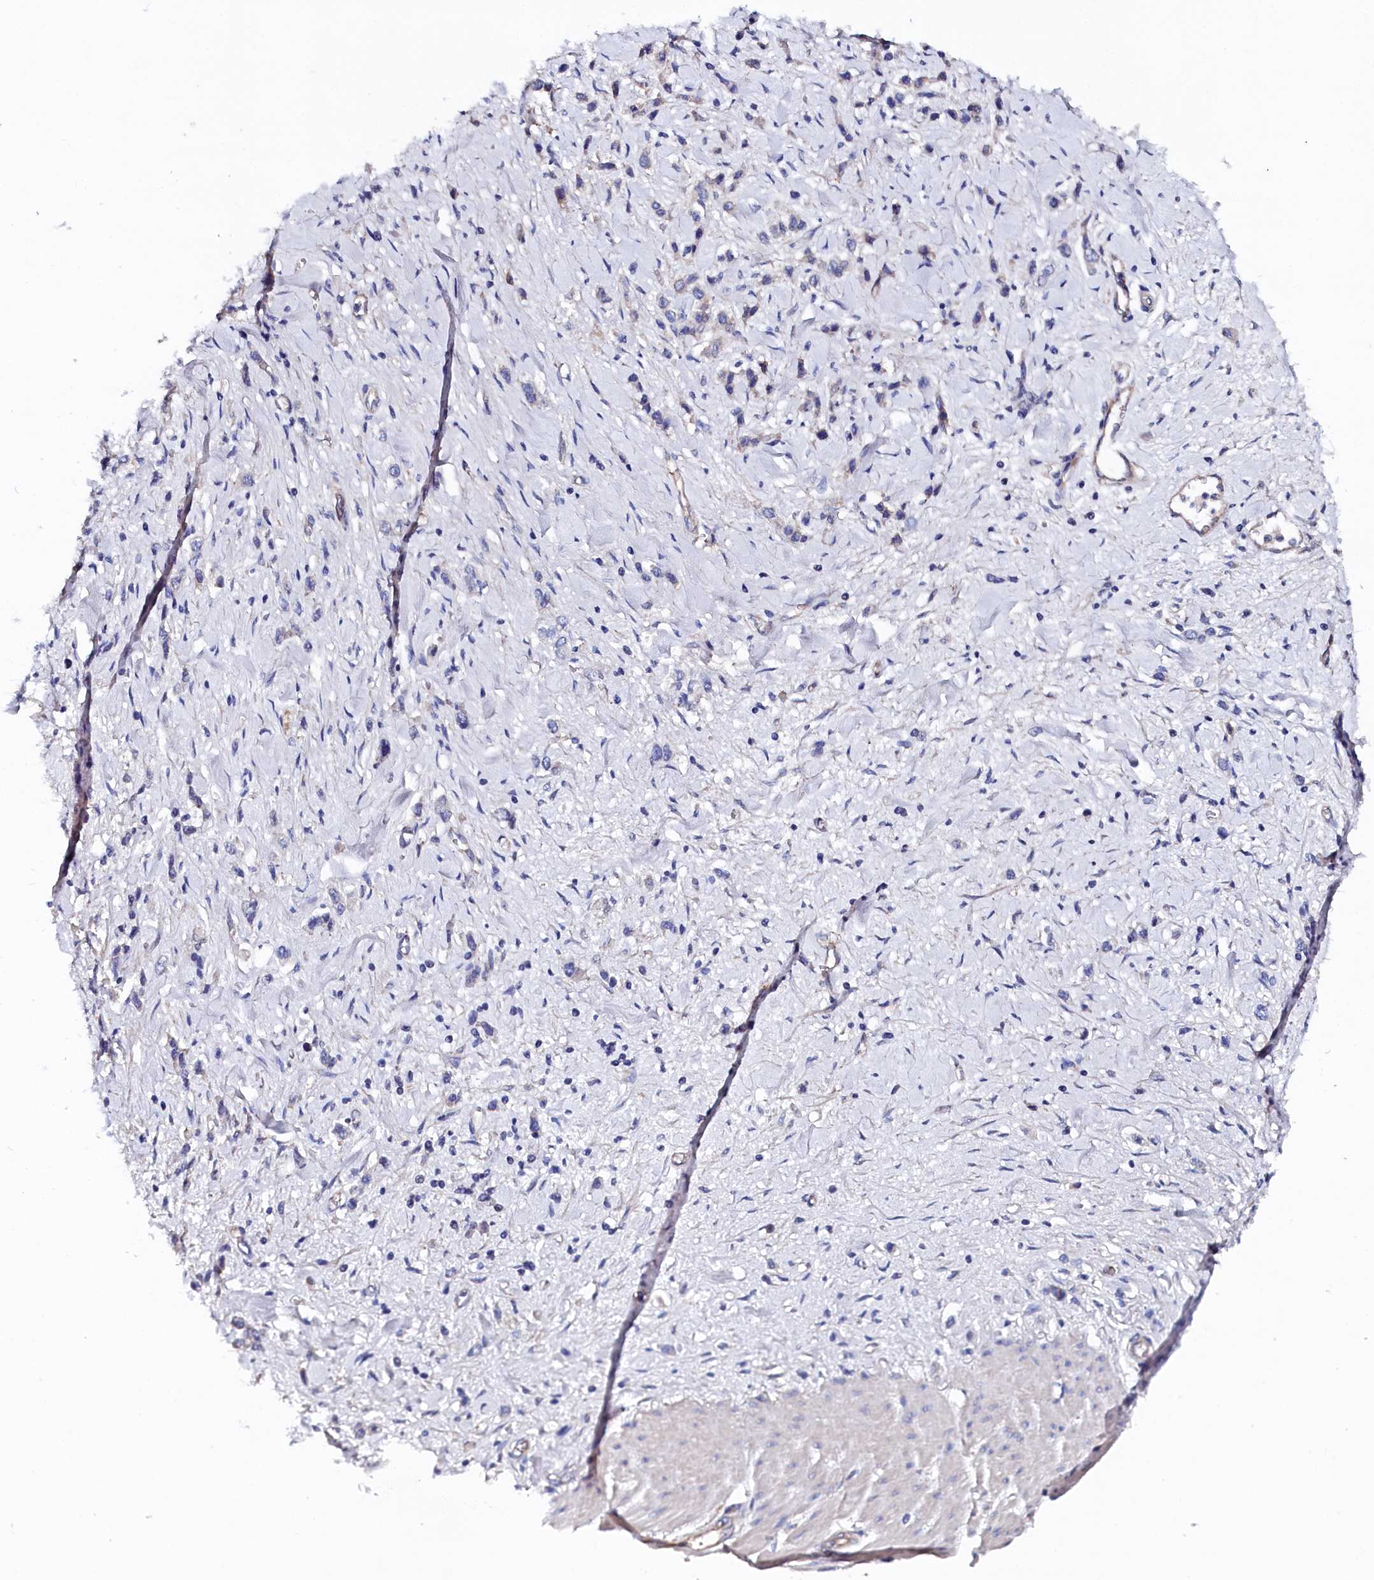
{"staining": {"intensity": "negative", "quantity": "none", "location": "none"}, "tissue": "stomach cancer", "cell_type": "Tumor cells", "image_type": "cancer", "snomed": [{"axis": "morphology", "description": "Normal tissue, NOS"}, {"axis": "morphology", "description": "Adenocarcinoma, NOS"}, {"axis": "topography", "description": "Stomach, upper"}, {"axis": "topography", "description": "Stomach"}], "caption": "Immunohistochemistry histopathology image of neoplastic tissue: human adenocarcinoma (stomach) stained with DAB (3,3'-diaminobenzidine) exhibits no significant protein staining in tumor cells.", "gene": "BHMT", "patient": {"sex": "female", "age": 65}}